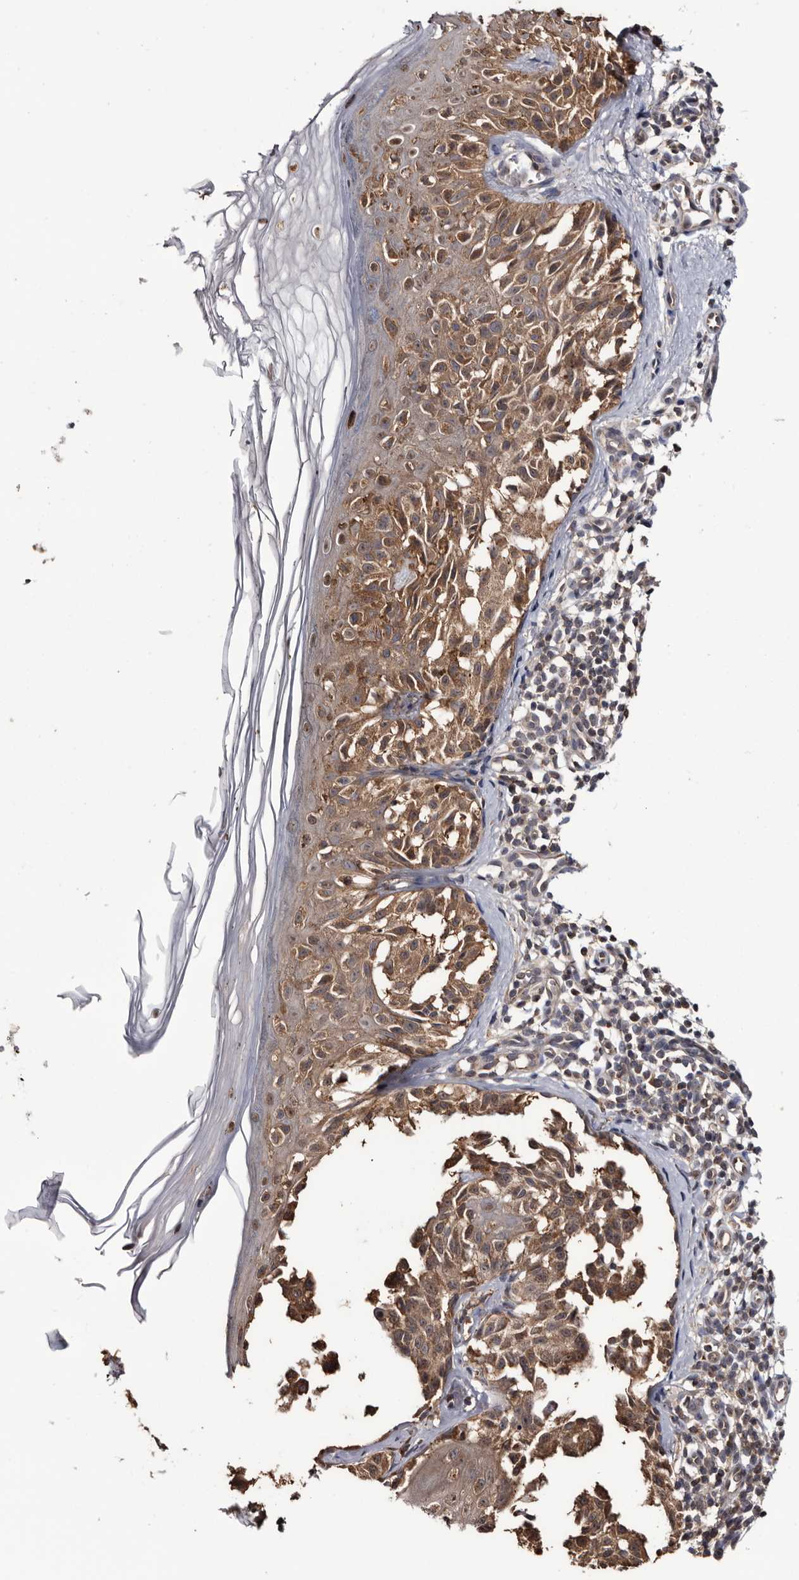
{"staining": {"intensity": "moderate", "quantity": ">75%", "location": "cytoplasmic/membranous"}, "tissue": "melanoma", "cell_type": "Tumor cells", "image_type": "cancer", "snomed": [{"axis": "morphology", "description": "Malignant melanoma, NOS"}, {"axis": "topography", "description": "Skin"}], "caption": "A high-resolution histopathology image shows immunohistochemistry (IHC) staining of malignant melanoma, which demonstrates moderate cytoplasmic/membranous positivity in about >75% of tumor cells.", "gene": "TTI2", "patient": {"sex": "female", "age": 50}}